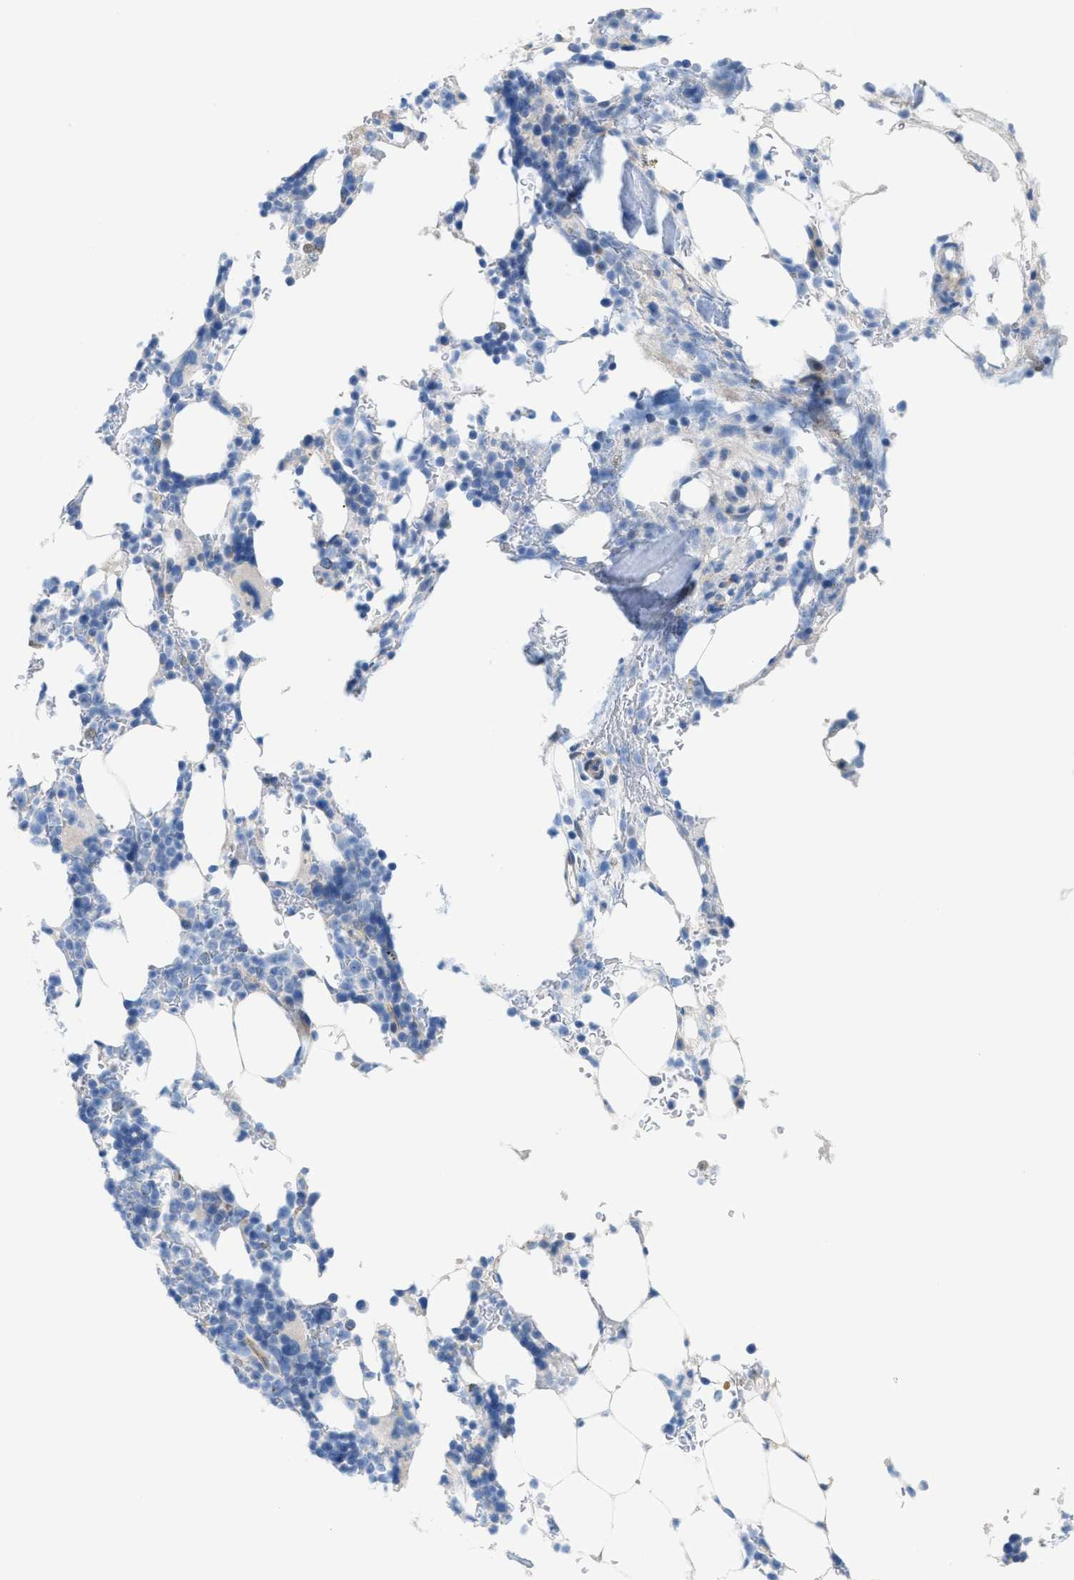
{"staining": {"intensity": "negative", "quantity": "none", "location": "none"}, "tissue": "bone marrow", "cell_type": "Hematopoietic cells", "image_type": "normal", "snomed": [{"axis": "morphology", "description": "Normal tissue, NOS"}, {"axis": "topography", "description": "Bone marrow"}], "caption": "High power microscopy image of an immunohistochemistry image of benign bone marrow, revealing no significant staining in hematopoietic cells. (DAB immunohistochemistry (IHC), high magnification).", "gene": "MPP3", "patient": {"sex": "female", "age": 81}}